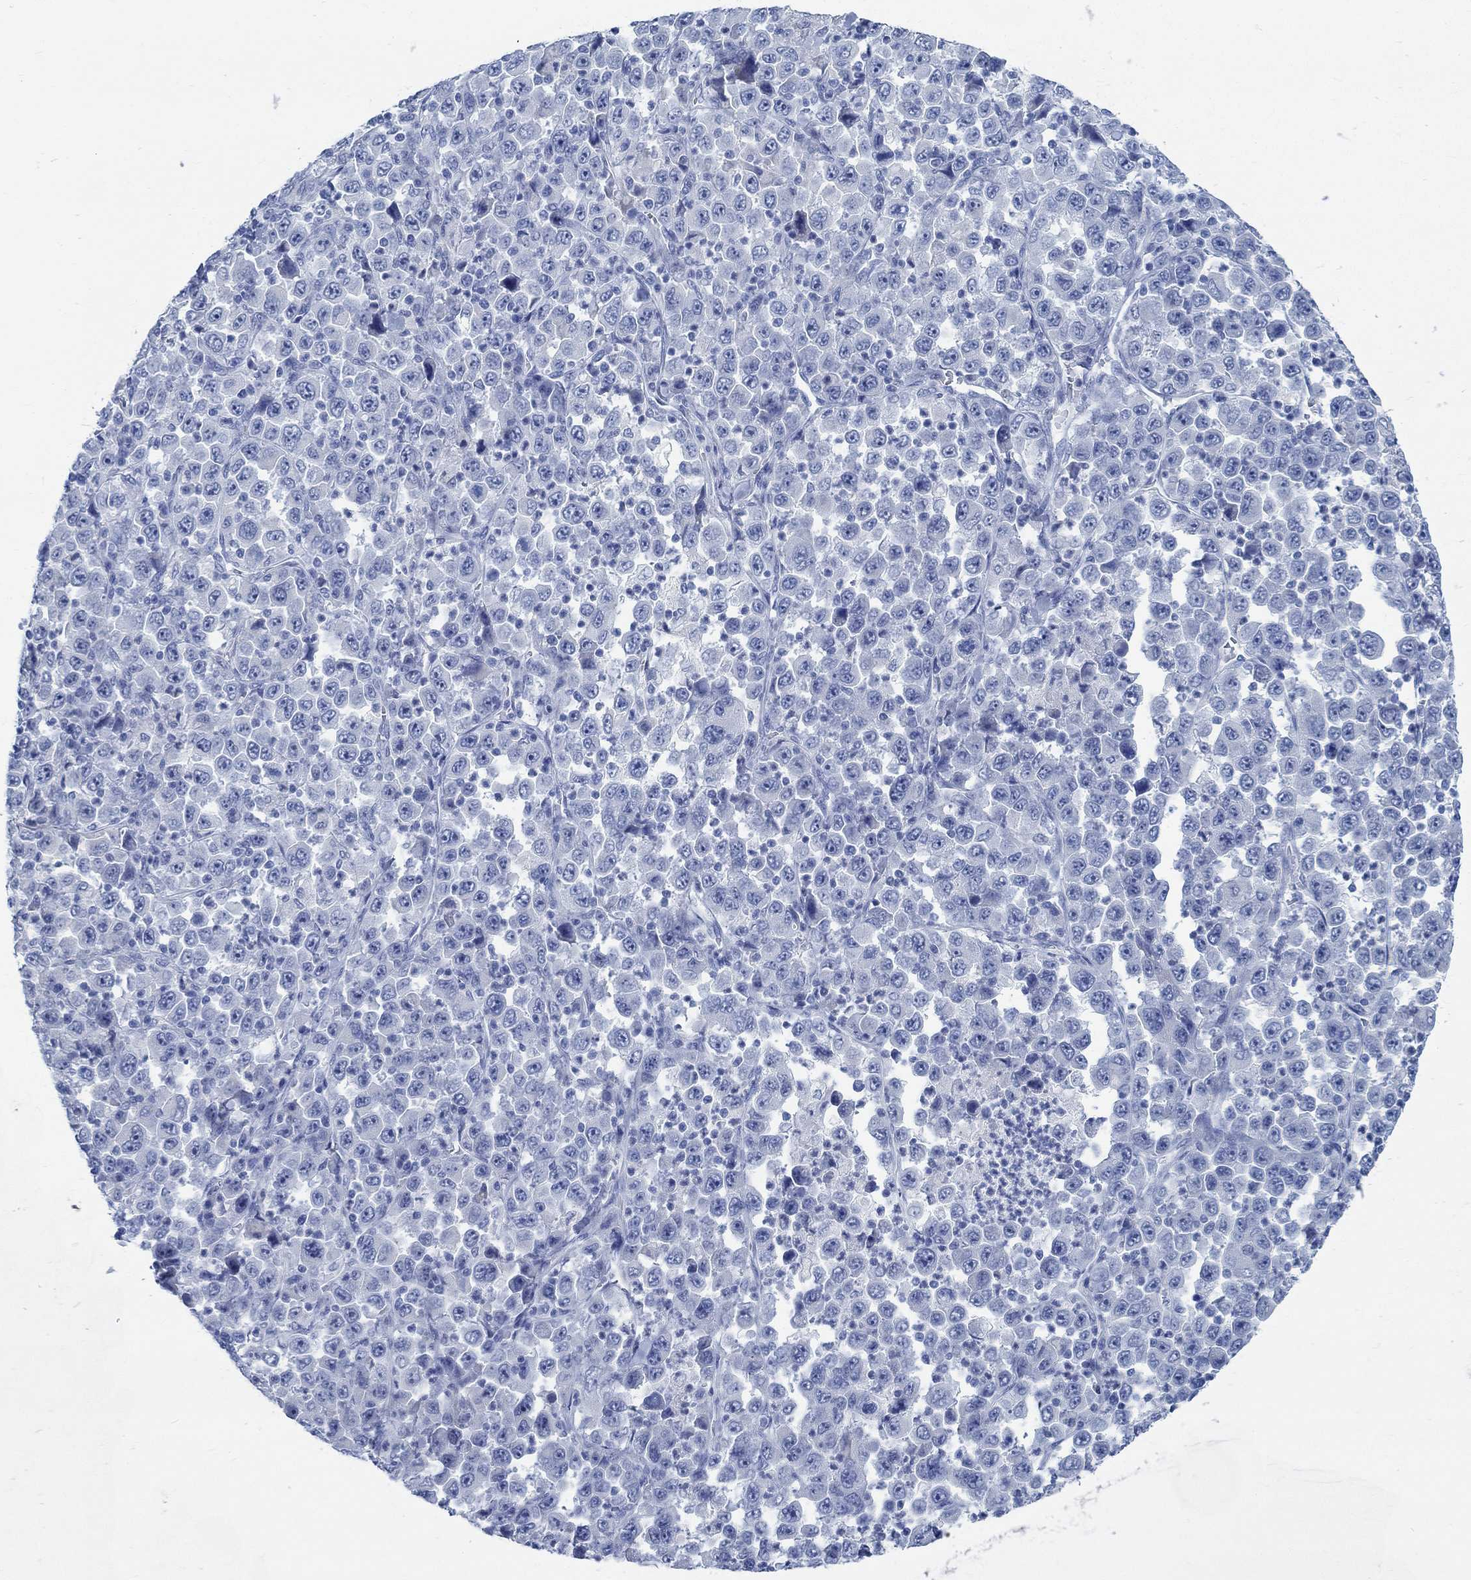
{"staining": {"intensity": "negative", "quantity": "none", "location": "none"}, "tissue": "stomach cancer", "cell_type": "Tumor cells", "image_type": "cancer", "snomed": [{"axis": "morphology", "description": "Normal tissue, NOS"}, {"axis": "morphology", "description": "Adenocarcinoma, NOS"}, {"axis": "topography", "description": "Stomach, upper"}, {"axis": "topography", "description": "Stomach"}], "caption": "Immunohistochemistry (IHC) photomicrograph of neoplastic tissue: human stomach cancer stained with DAB (3,3'-diaminobenzidine) displays no significant protein expression in tumor cells.", "gene": "RBM20", "patient": {"sex": "male", "age": 59}}